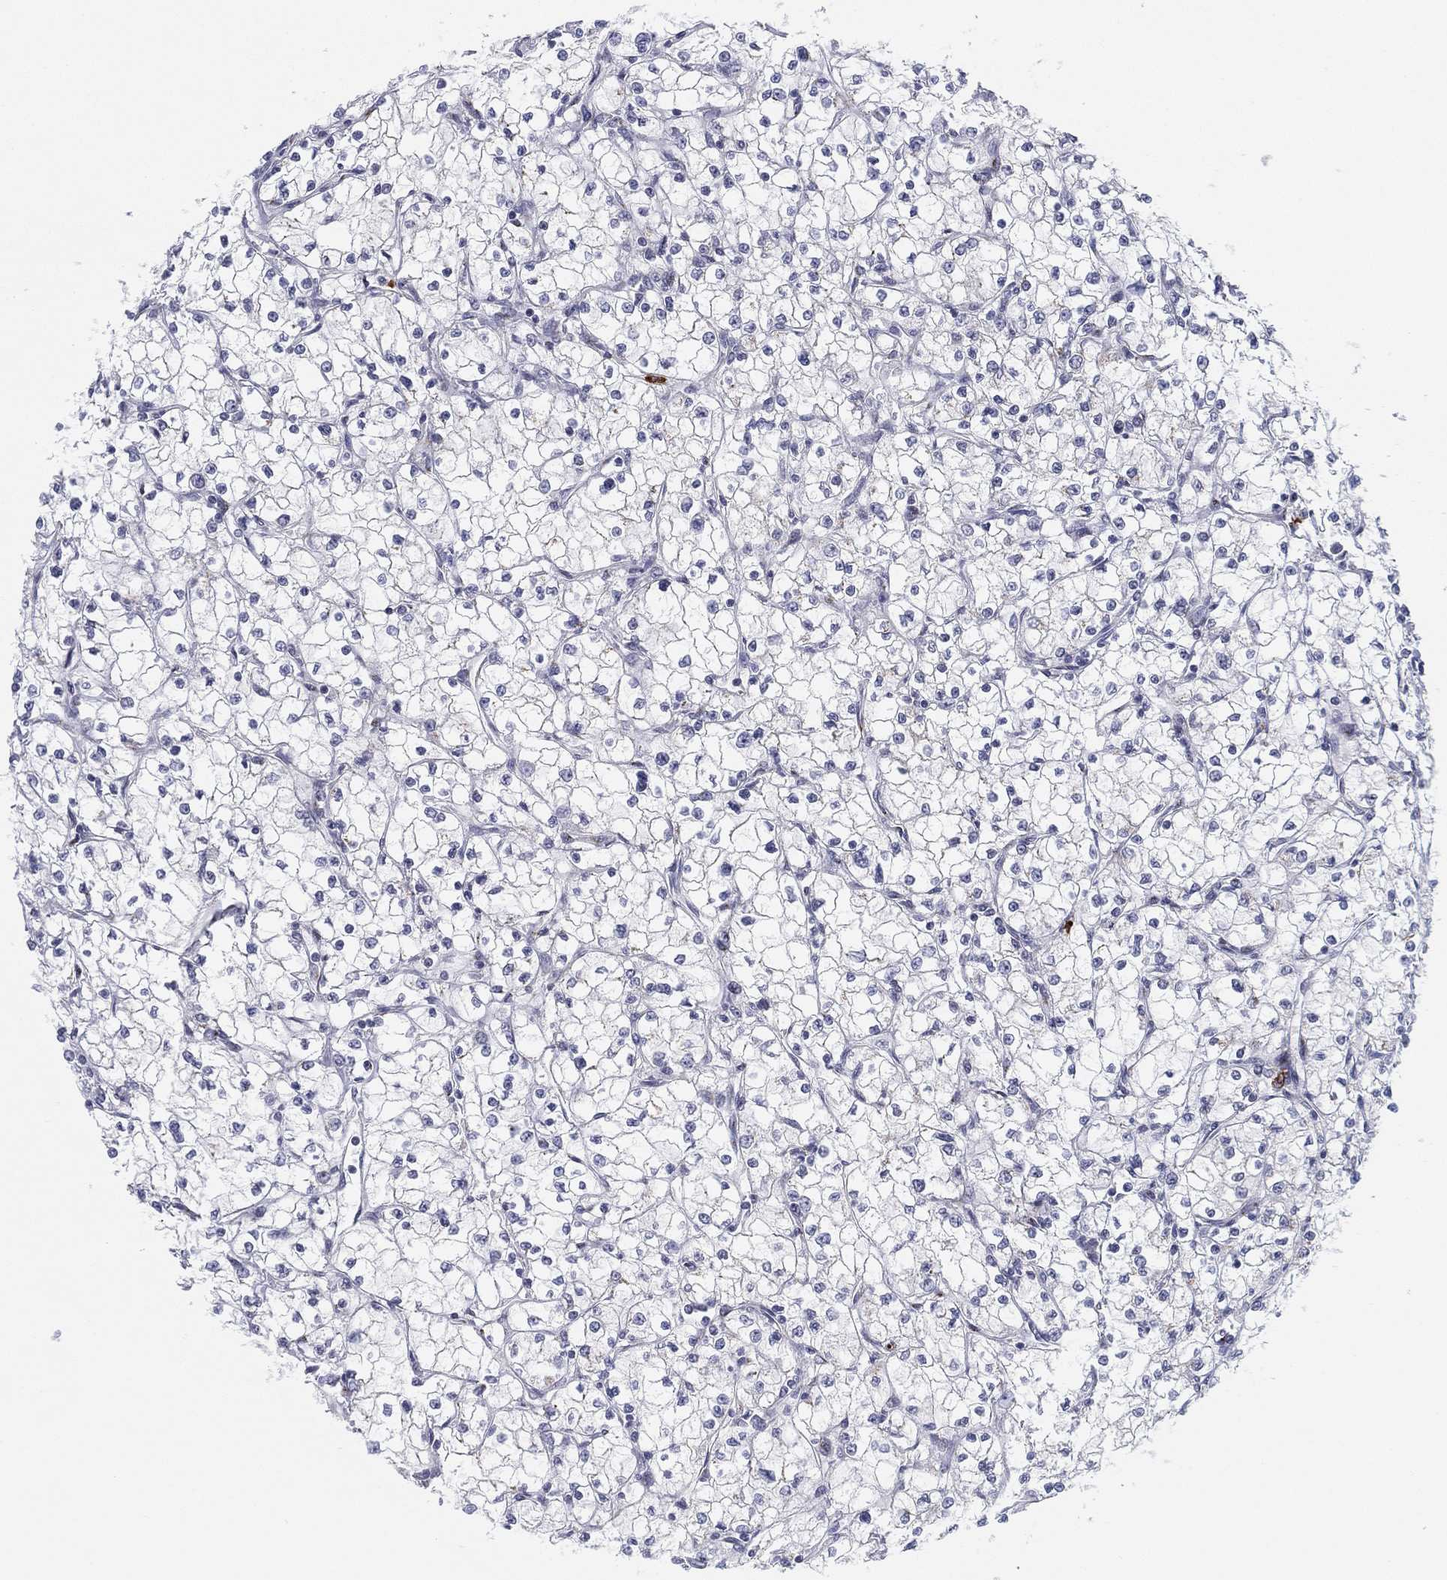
{"staining": {"intensity": "negative", "quantity": "none", "location": "none"}, "tissue": "renal cancer", "cell_type": "Tumor cells", "image_type": "cancer", "snomed": [{"axis": "morphology", "description": "Adenocarcinoma, NOS"}, {"axis": "topography", "description": "Kidney"}], "caption": "Immunohistochemistry histopathology image of neoplastic tissue: renal adenocarcinoma stained with DAB demonstrates no significant protein positivity in tumor cells. (Stains: DAB (3,3'-diaminobenzidine) IHC with hematoxylin counter stain, Microscopy: brightfield microscopy at high magnification).", "gene": "CD177", "patient": {"sex": "male", "age": 67}}